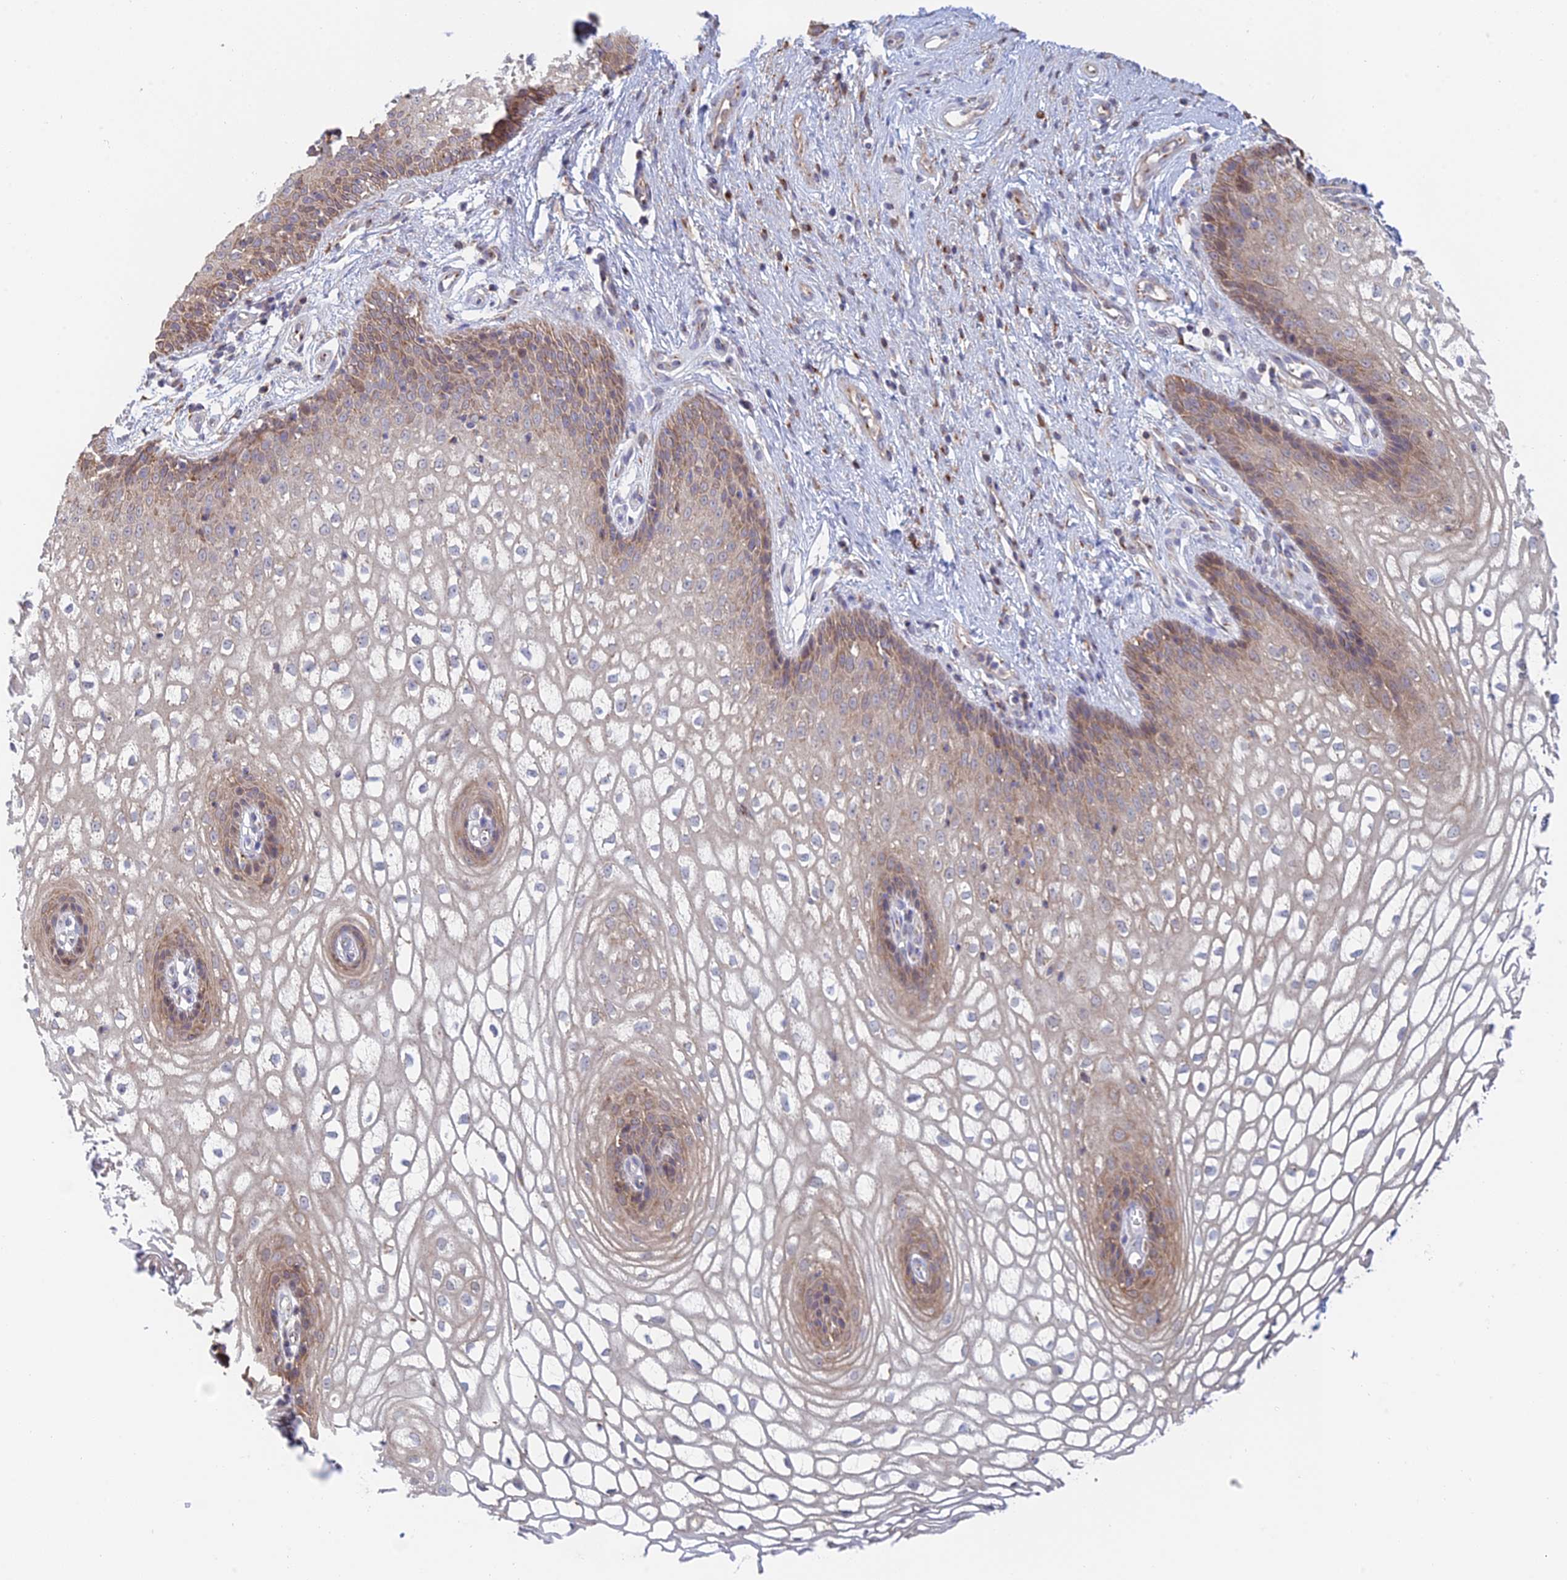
{"staining": {"intensity": "weak", "quantity": "25%-75%", "location": "cytoplasmic/membranous"}, "tissue": "vagina", "cell_type": "Squamous epithelial cells", "image_type": "normal", "snomed": [{"axis": "morphology", "description": "Normal tissue, NOS"}, {"axis": "topography", "description": "Vagina"}], "caption": "IHC staining of unremarkable vagina, which displays low levels of weak cytoplasmic/membranous positivity in approximately 25%-75% of squamous epithelial cells indicating weak cytoplasmic/membranous protein positivity. The staining was performed using DAB (brown) for protein detection and nuclei were counterstained in hematoxylin (blue).", "gene": "ENSG00000267561", "patient": {"sex": "female", "age": 34}}